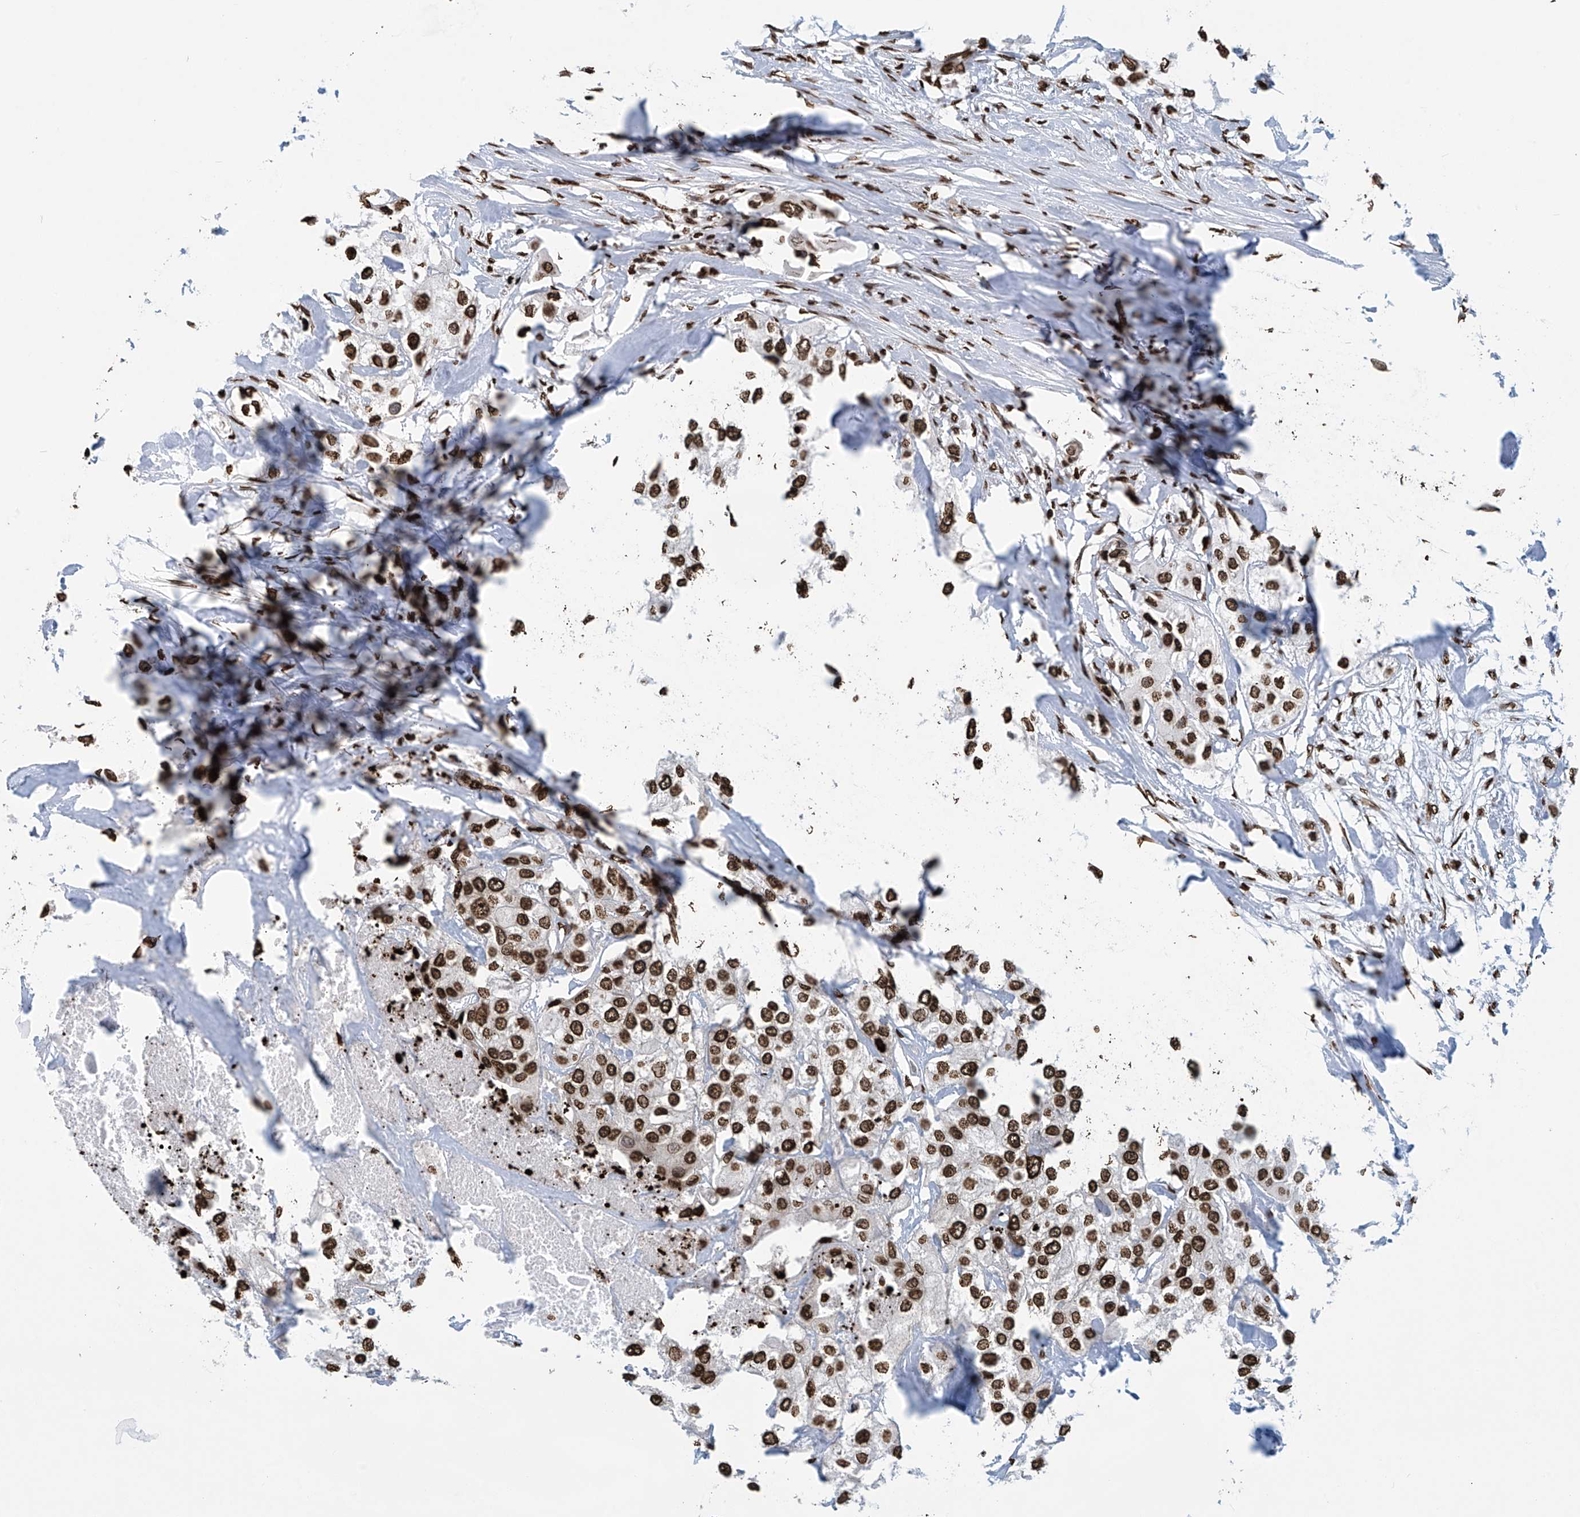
{"staining": {"intensity": "strong", "quantity": ">75%", "location": "nuclear"}, "tissue": "urothelial cancer", "cell_type": "Tumor cells", "image_type": "cancer", "snomed": [{"axis": "morphology", "description": "Urothelial carcinoma, High grade"}, {"axis": "topography", "description": "Urinary bladder"}], "caption": "Tumor cells show strong nuclear expression in approximately >75% of cells in high-grade urothelial carcinoma.", "gene": "DPPA2", "patient": {"sex": "male", "age": 64}}